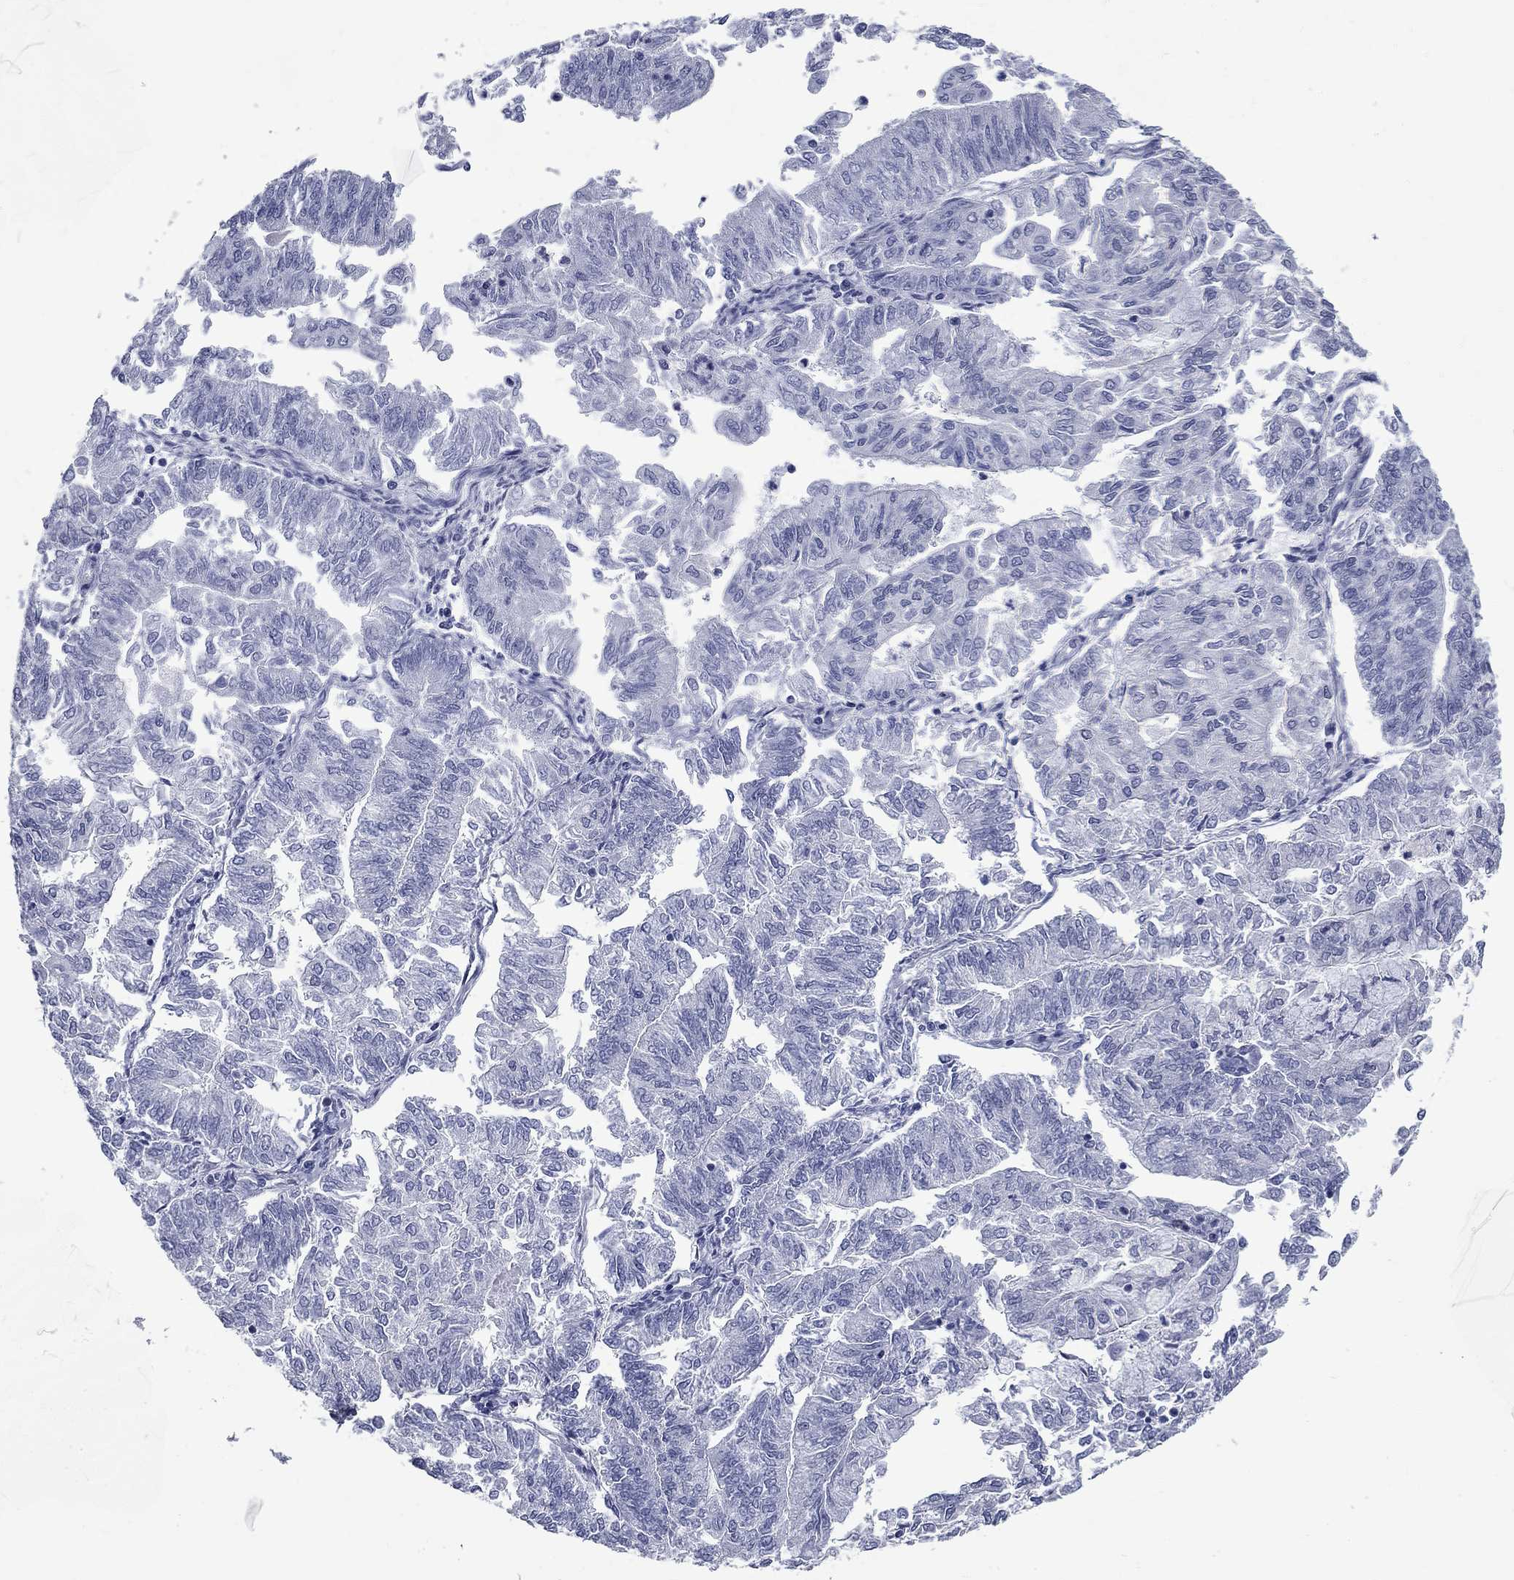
{"staining": {"intensity": "negative", "quantity": "none", "location": "none"}, "tissue": "endometrial cancer", "cell_type": "Tumor cells", "image_type": "cancer", "snomed": [{"axis": "morphology", "description": "Adenocarcinoma, NOS"}, {"axis": "topography", "description": "Endometrium"}], "caption": "Immunohistochemistry (IHC) micrograph of neoplastic tissue: human adenocarcinoma (endometrial) stained with DAB exhibits no significant protein staining in tumor cells.", "gene": "ASF1B", "patient": {"sex": "female", "age": 59}}